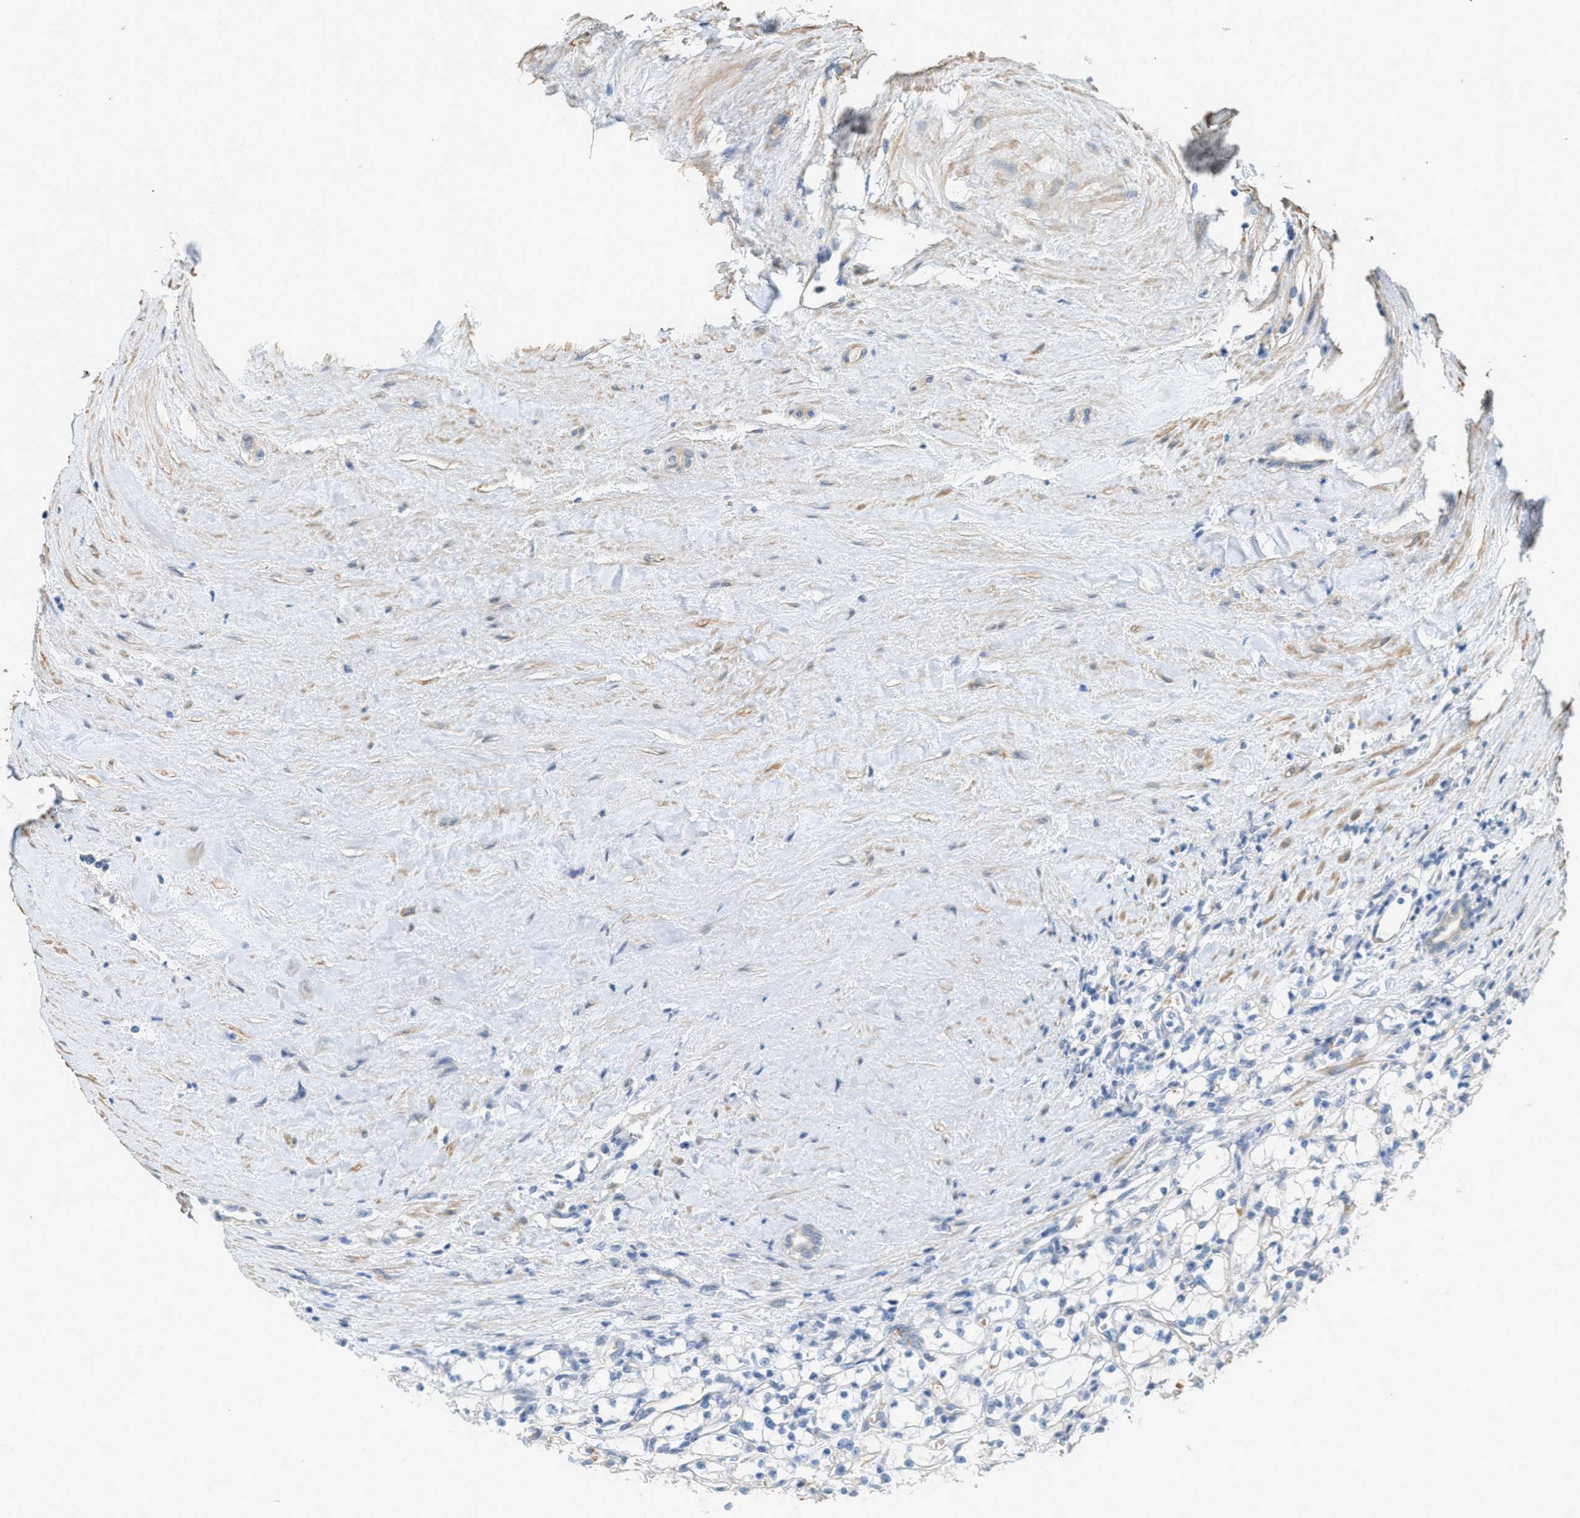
{"staining": {"intensity": "negative", "quantity": "none", "location": "none"}, "tissue": "renal cancer", "cell_type": "Tumor cells", "image_type": "cancer", "snomed": [{"axis": "morphology", "description": "Adenocarcinoma, NOS"}, {"axis": "topography", "description": "Kidney"}], "caption": "The immunohistochemistry (IHC) photomicrograph has no significant staining in tumor cells of renal cancer tissue.", "gene": "MRS2", "patient": {"sex": "male", "age": 56}}